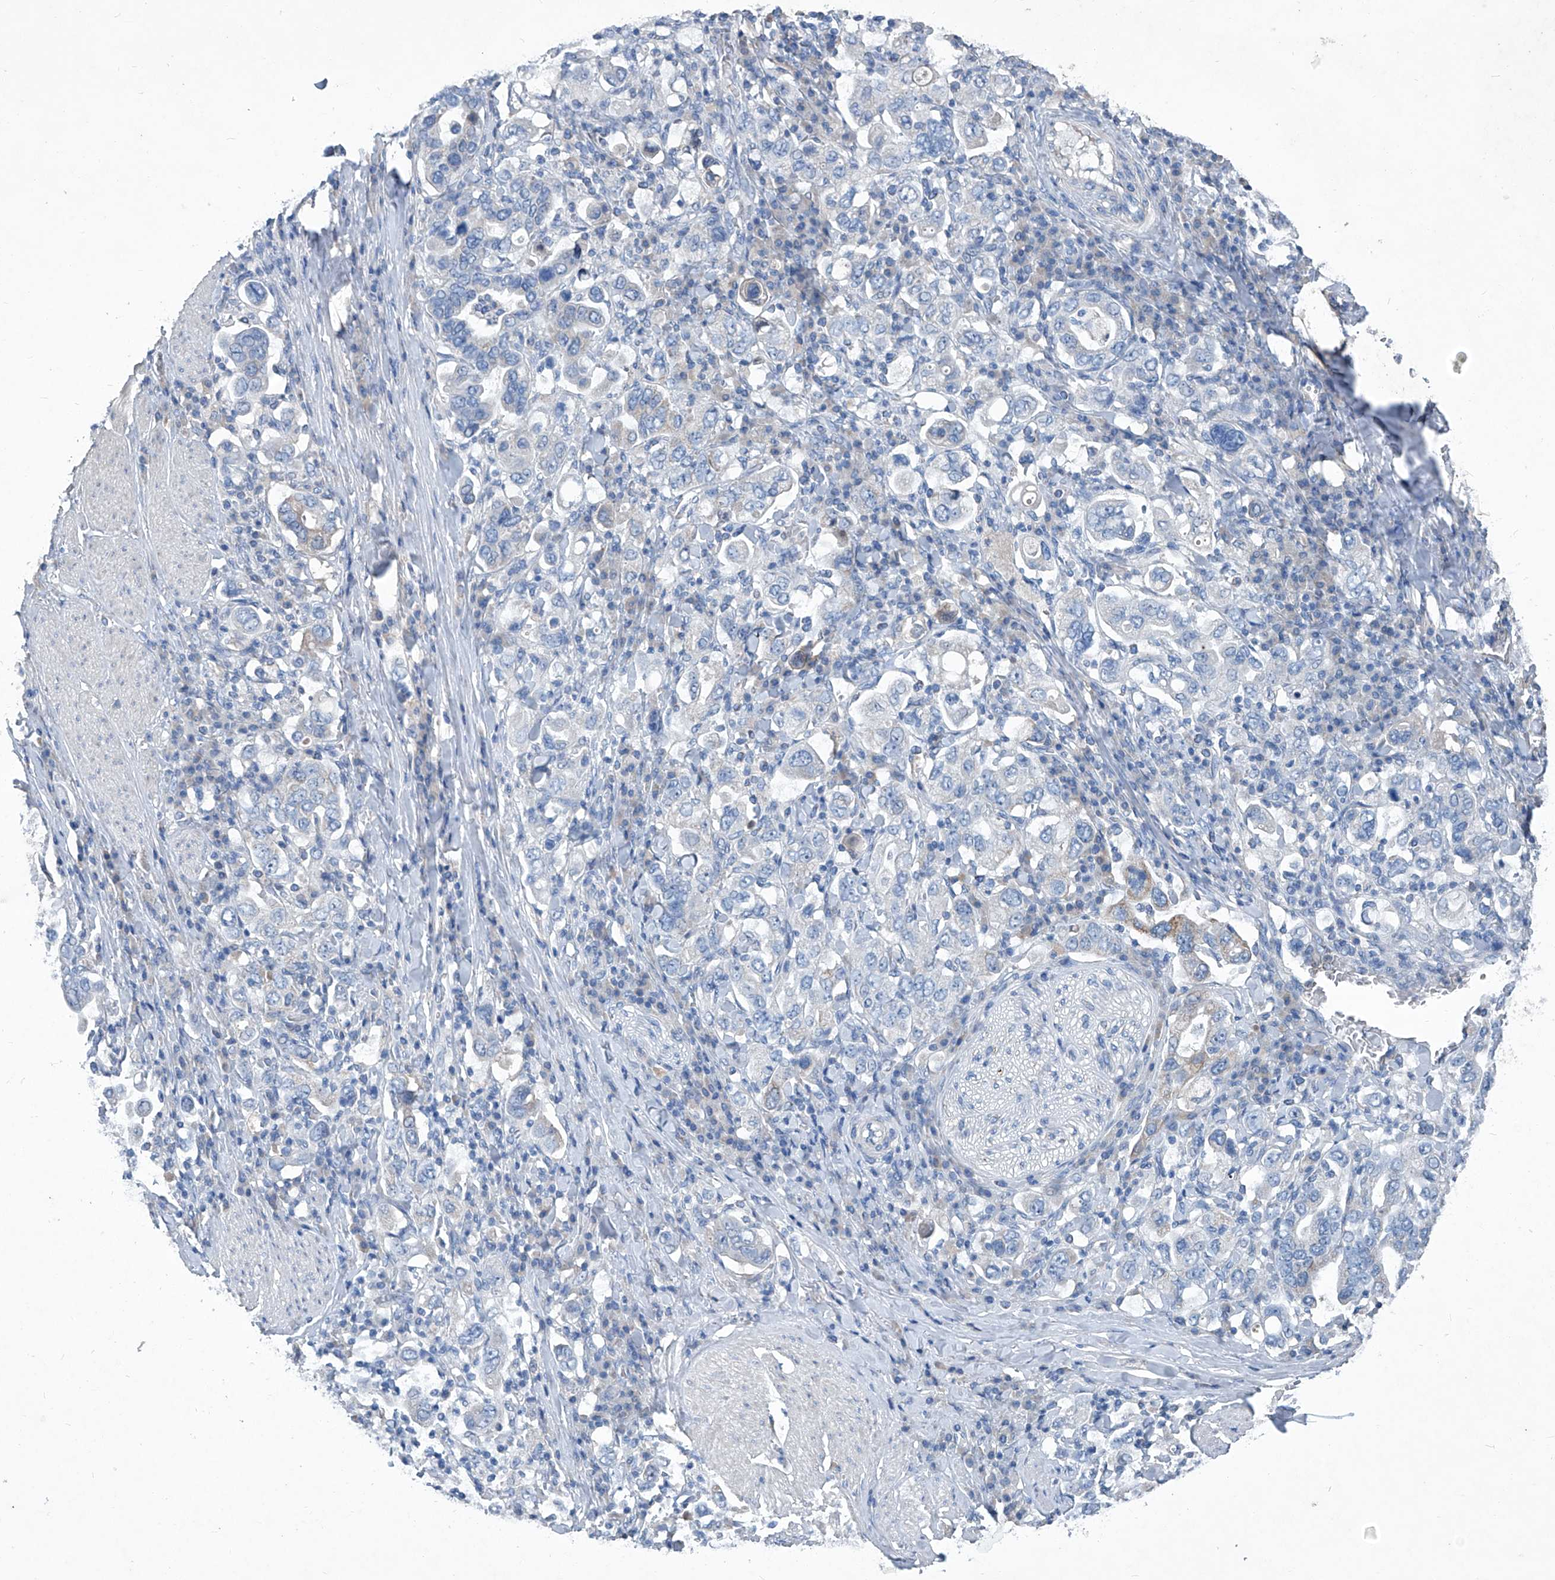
{"staining": {"intensity": "negative", "quantity": "none", "location": "none"}, "tissue": "stomach cancer", "cell_type": "Tumor cells", "image_type": "cancer", "snomed": [{"axis": "morphology", "description": "Adenocarcinoma, NOS"}, {"axis": "topography", "description": "Stomach, upper"}], "caption": "IHC of adenocarcinoma (stomach) demonstrates no staining in tumor cells. Brightfield microscopy of IHC stained with DAB (brown) and hematoxylin (blue), captured at high magnification.", "gene": "MTARC1", "patient": {"sex": "male", "age": 62}}